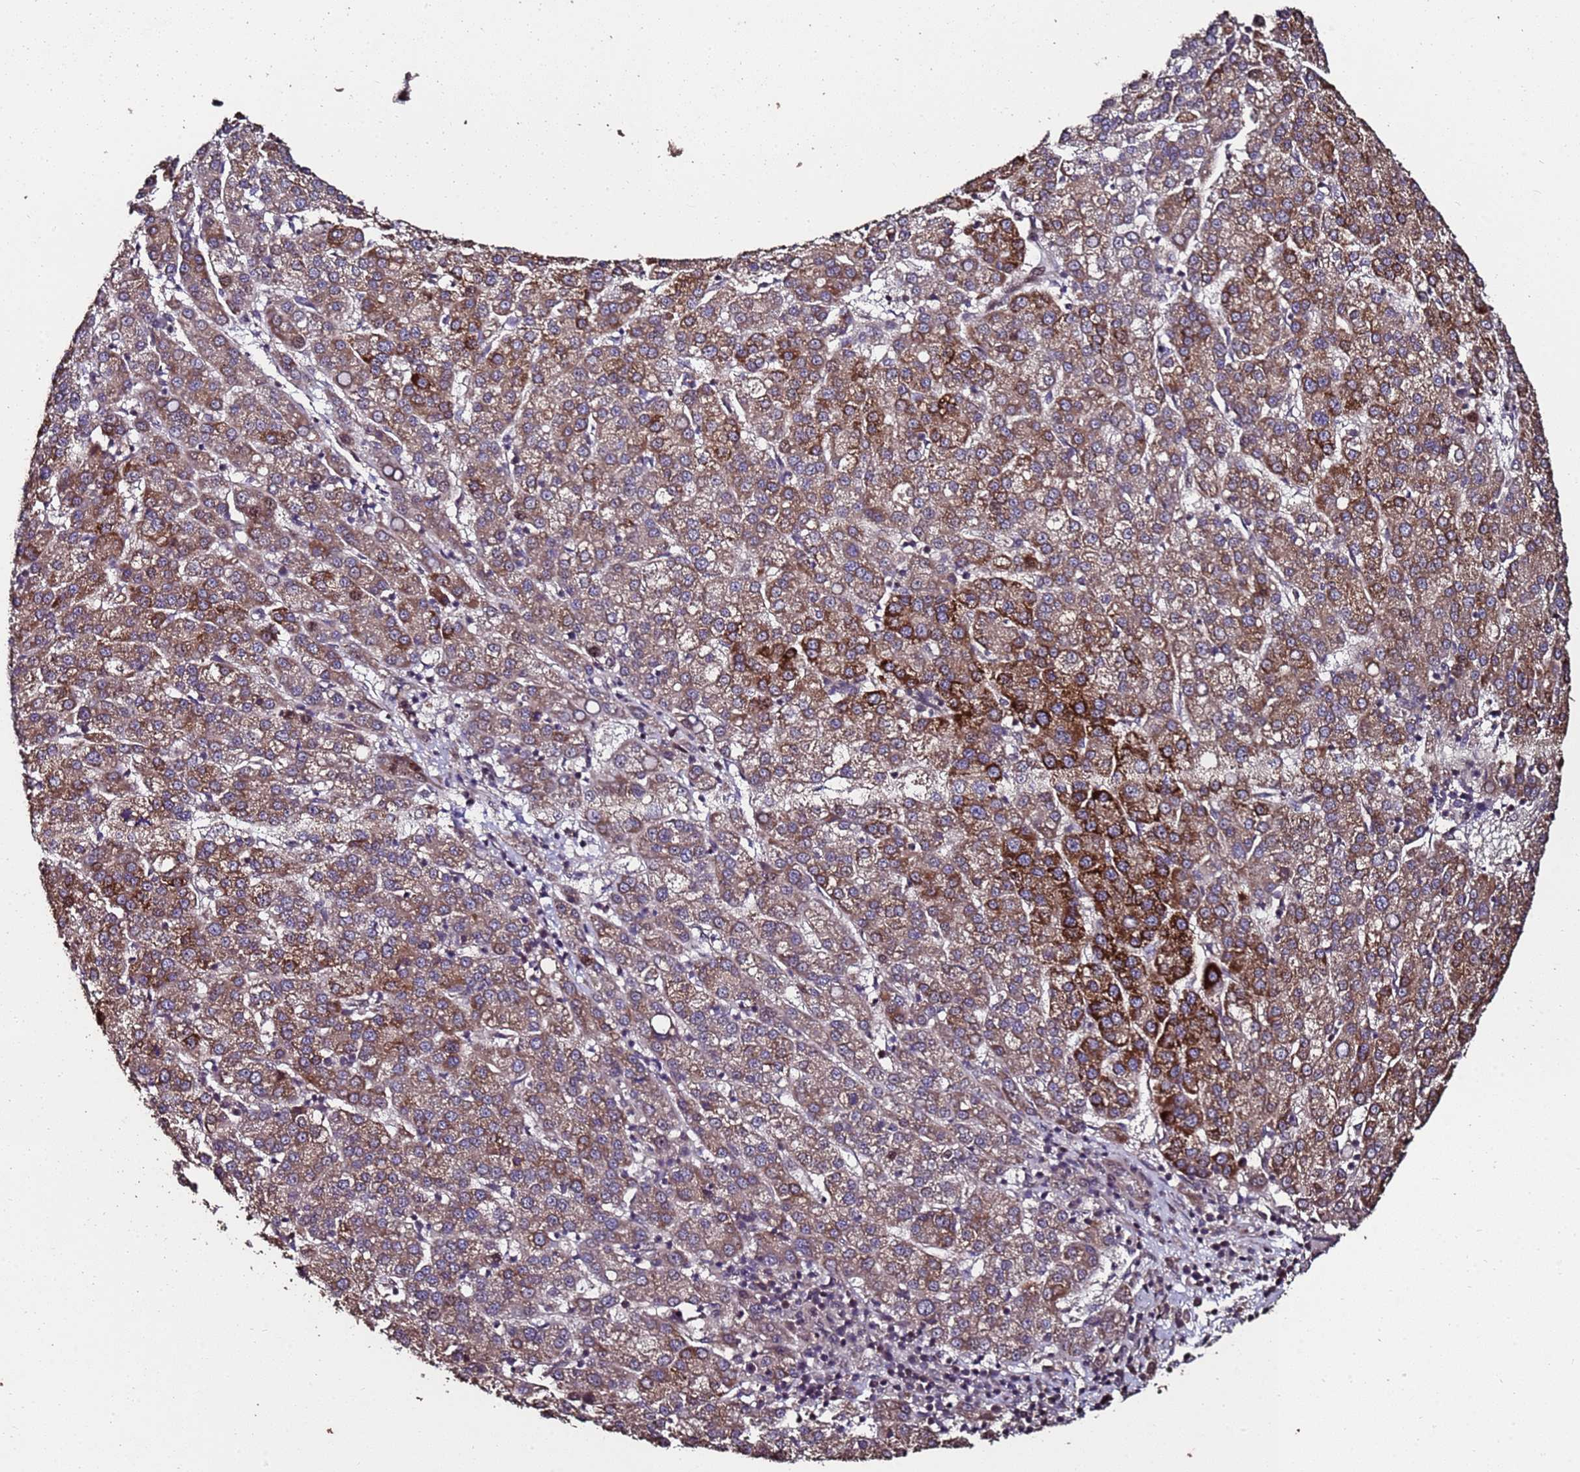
{"staining": {"intensity": "strong", "quantity": "25%-75%", "location": "cytoplasmic/membranous"}, "tissue": "liver cancer", "cell_type": "Tumor cells", "image_type": "cancer", "snomed": [{"axis": "morphology", "description": "Carcinoma, Hepatocellular, NOS"}, {"axis": "topography", "description": "Liver"}], "caption": "High-magnification brightfield microscopy of liver cancer (hepatocellular carcinoma) stained with DAB (3,3'-diaminobenzidine) (brown) and counterstained with hematoxylin (blue). tumor cells exhibit strong cytoplasmic/membranous positivity is appreciated in approximately25%-75% of cells.", "gene": "PRODH", "patient": {"sex": "female", "age": 58}}